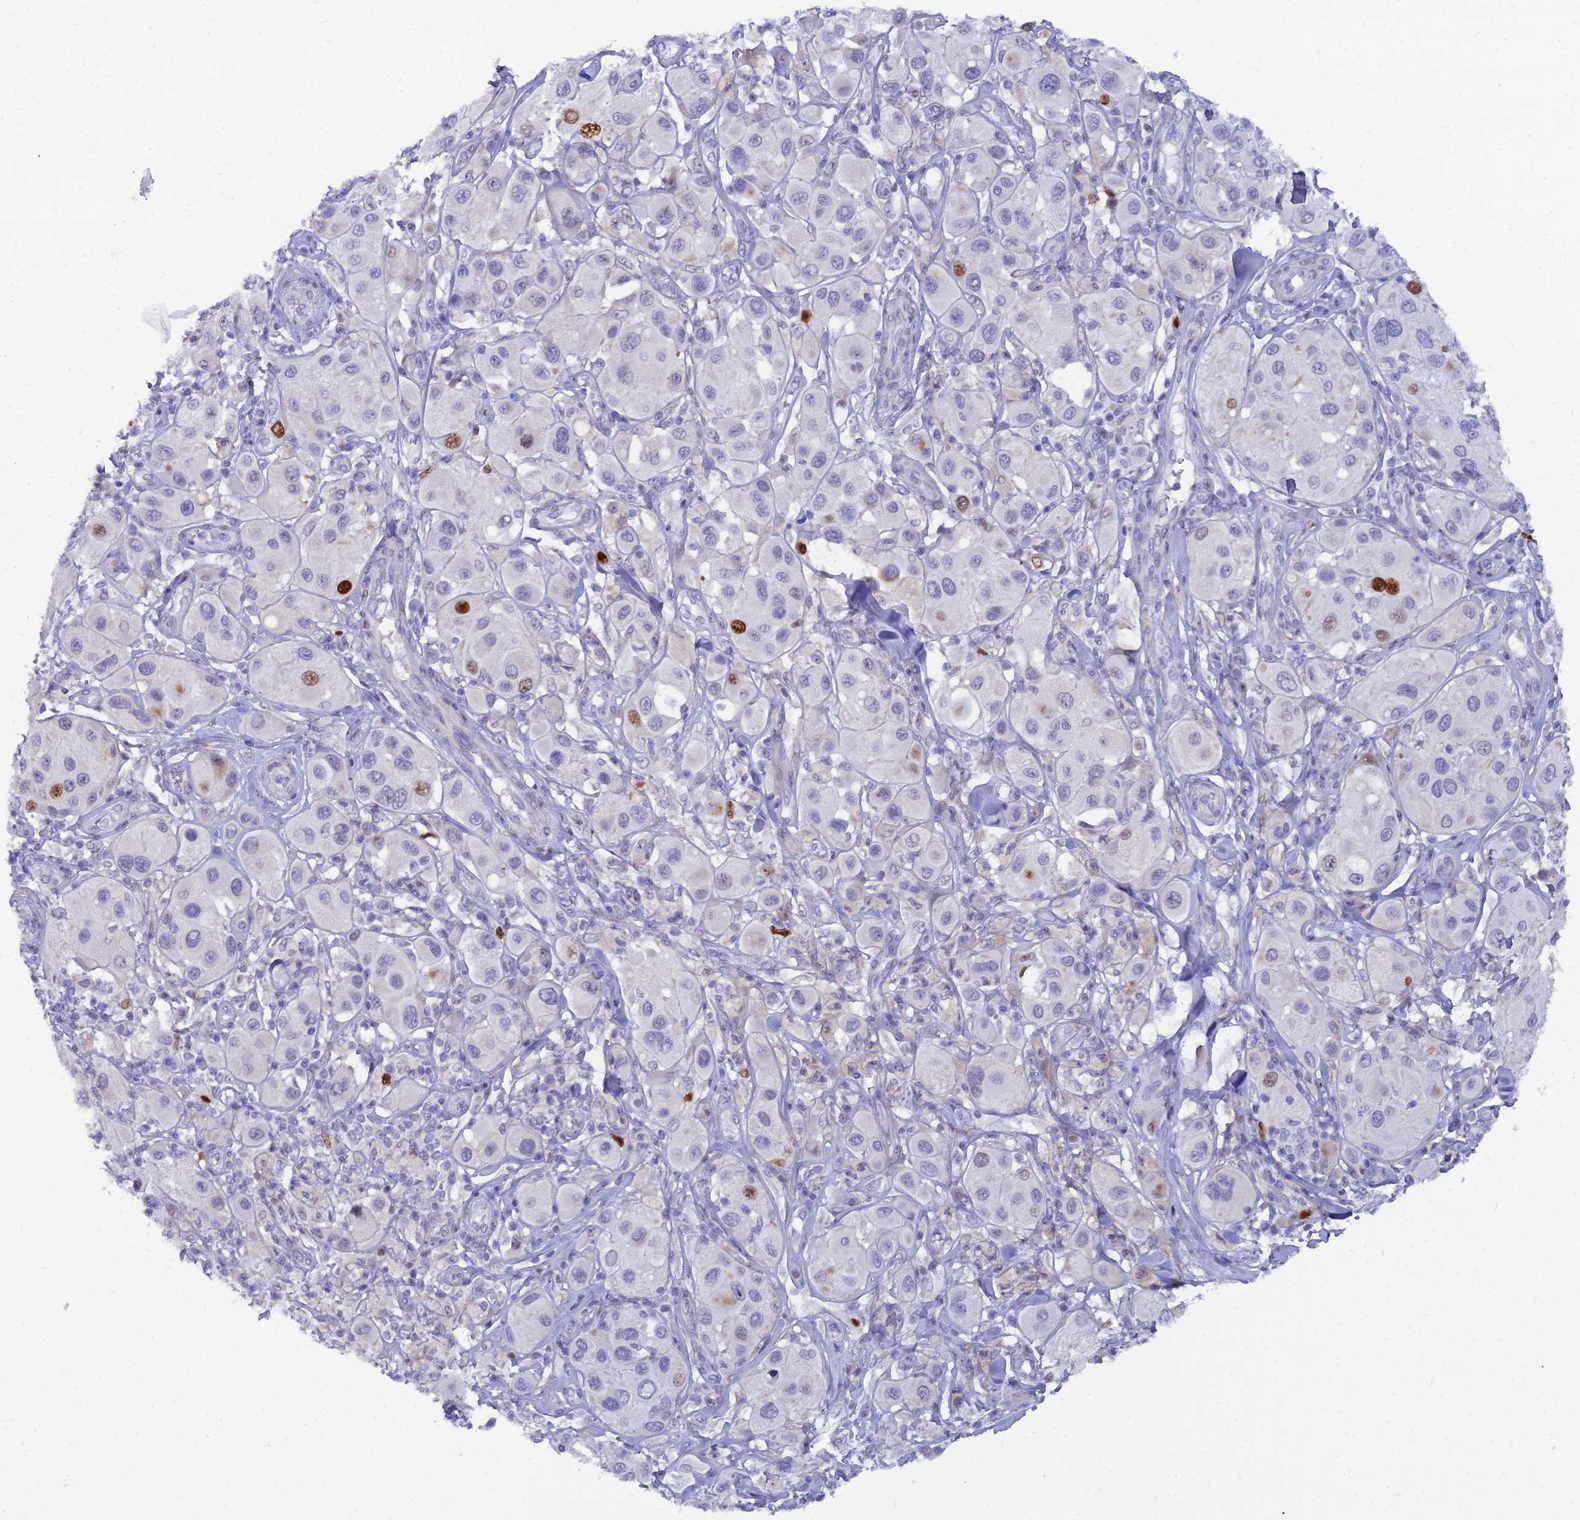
{"staining": {"intensity": "strong", "quantity": "<25%", "location": "nuclear"}, "tissue": "melanoma", "cell_type": "Tumor cells", "image_type": "cancer", "snomed": [{"axis": "morphology", "description": "Malignant melanoma, Metastatic site"}, {"axis": "topography", "description": "Skin"}], "caption": "Brown immunohistochemical staining in malignant melanoma (metastatic site) displays strong nuclear positivity in about <25% of tumor cells. The protein is stained brown, and the nuclei are stained in blue (DAB IHC with brightfield microscopy, high magnification).", "gene": "NUSAP1", "patient": {"sex": "male", "age": 41}}